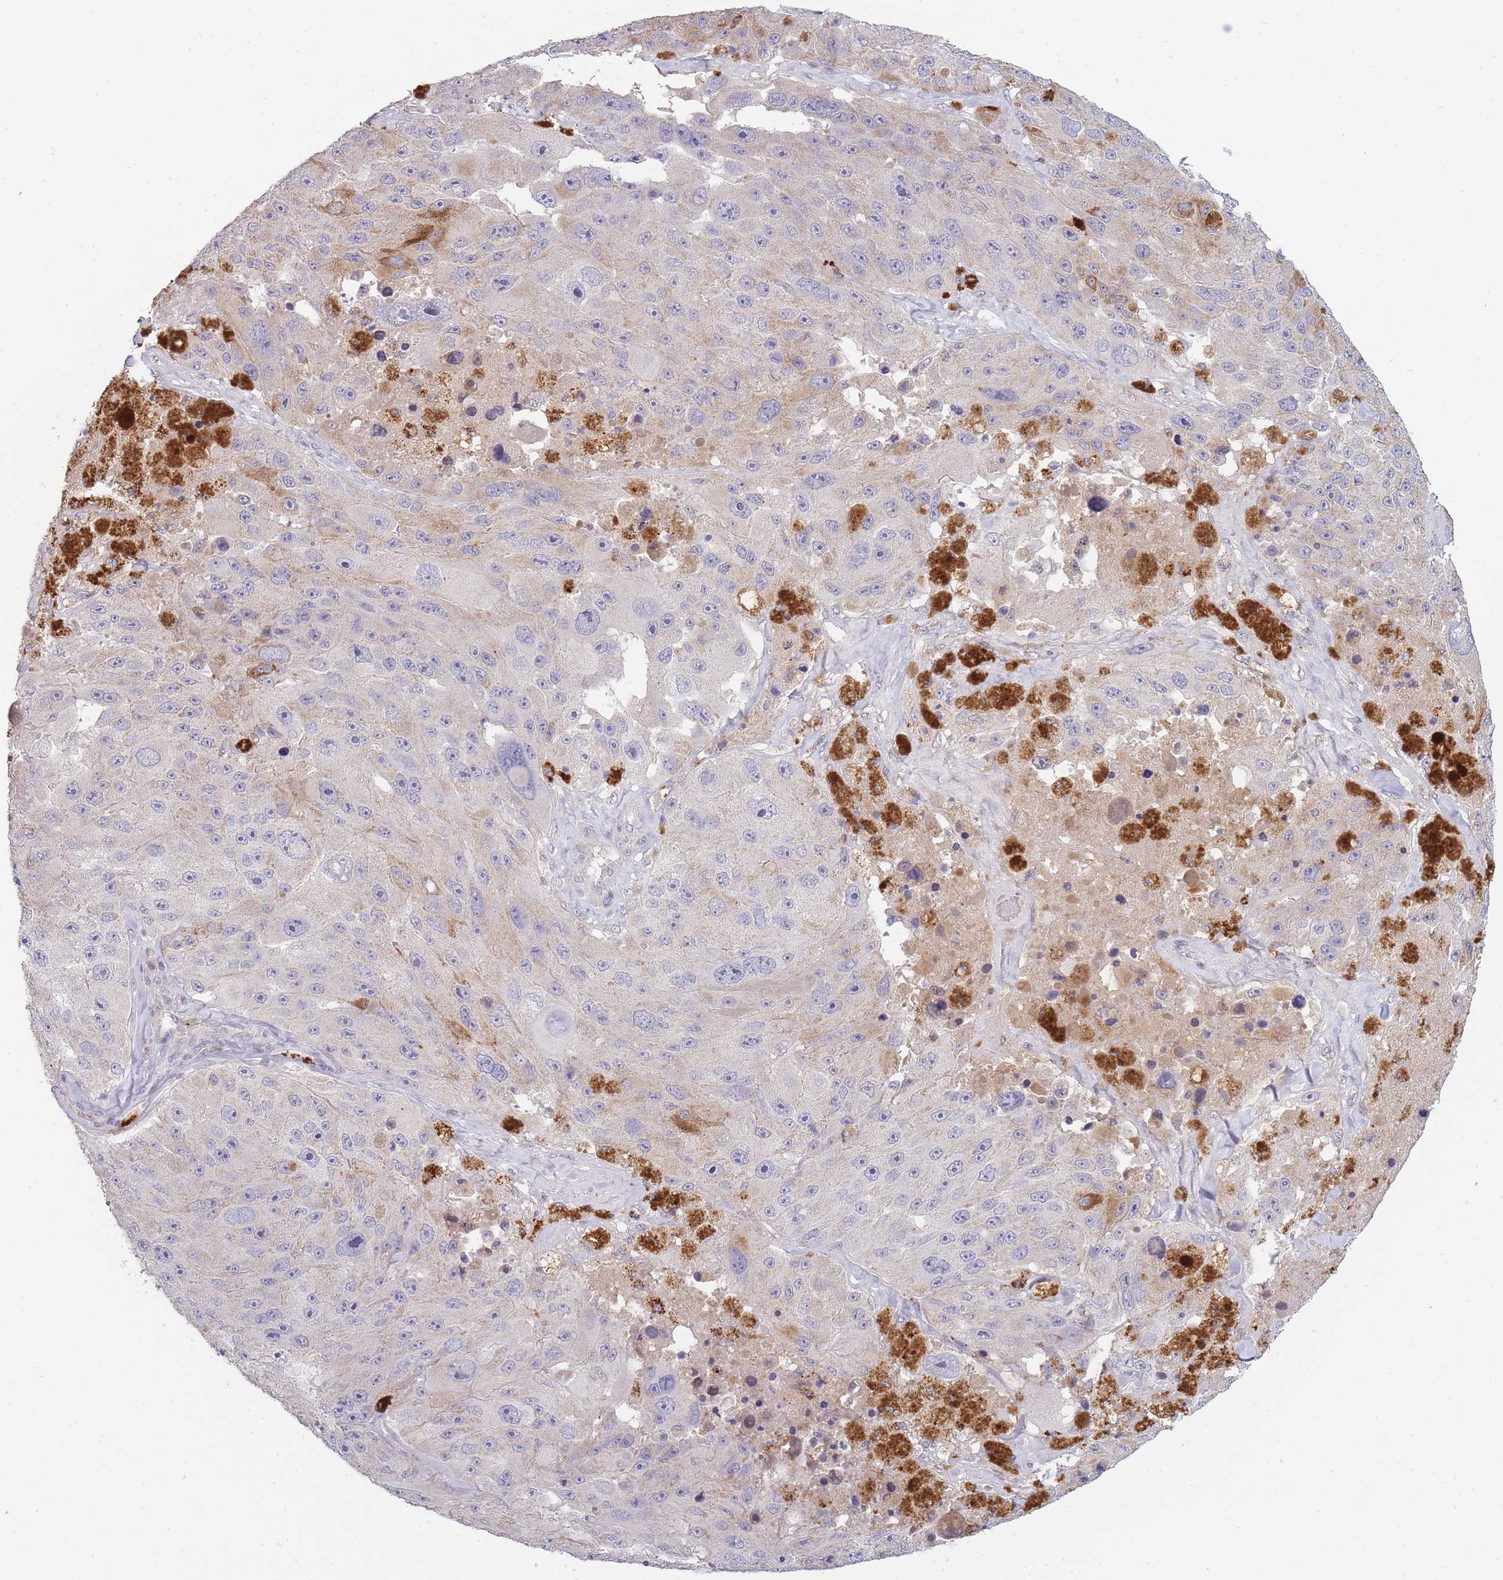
{"staining": {"intensity": "negative", "quantity": "none", "location": "none"}, "tissue": "melanoma", "cell_type": "Tumor cells", "image_type": "cancer", "snomed": [{"axis": "morphology", "description": "Malignant melanoma, Metastatic site"}, {"axis": "topography", "description": "Lymph node"}], "caption": "A micrograph of malignant melanoma (metastatic site) stained for a protein demonstrates no brown staining in tumor cells. (DAB immunohistochemistry with hematoxylin counter stain).", "gene": "TRIM61", "patient": {"sex": "male", "age": 62}}